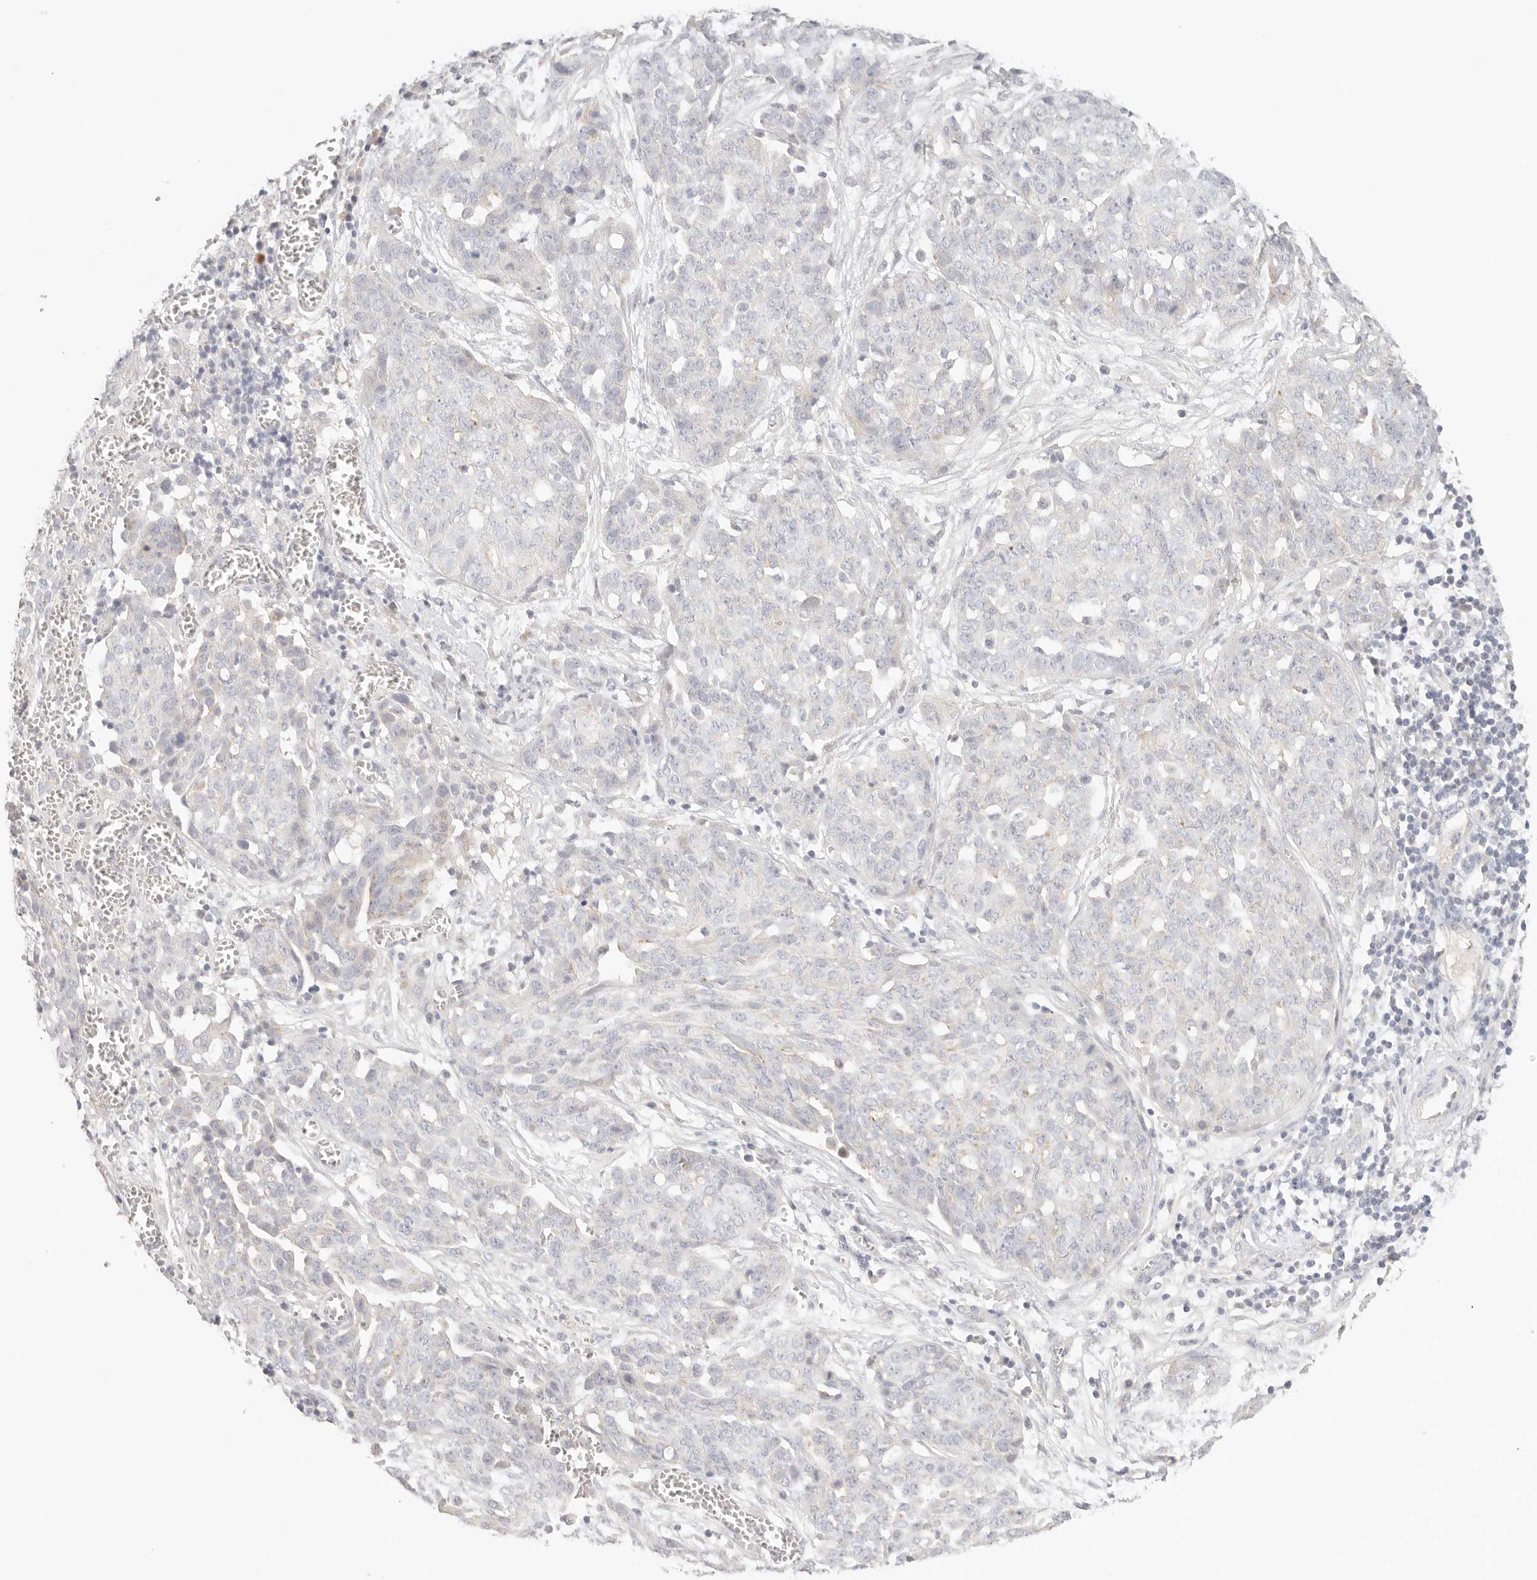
{"staining": {"intensity": "negative", "quantity": "none", "location": "none"}, "tissue": "ovarian cancer", "cell_type": "Tumor cells", "image_type": "cancer", "snomed": [{"axis": "morphology", "description": "Cystadenocarcinoma, serous, NOS"}, {"axis": "topography", "description": "Soft tissue"}, {"axis": "topography", "description": "Ovary"}], "caption": "Tumor cells show no significant expression in ovarian cancer (serous cystadenocarcinoma). (DAB IHC, high magnification).", "gene": "CEP120", "patient": {"sex": "female", "age": 57}}